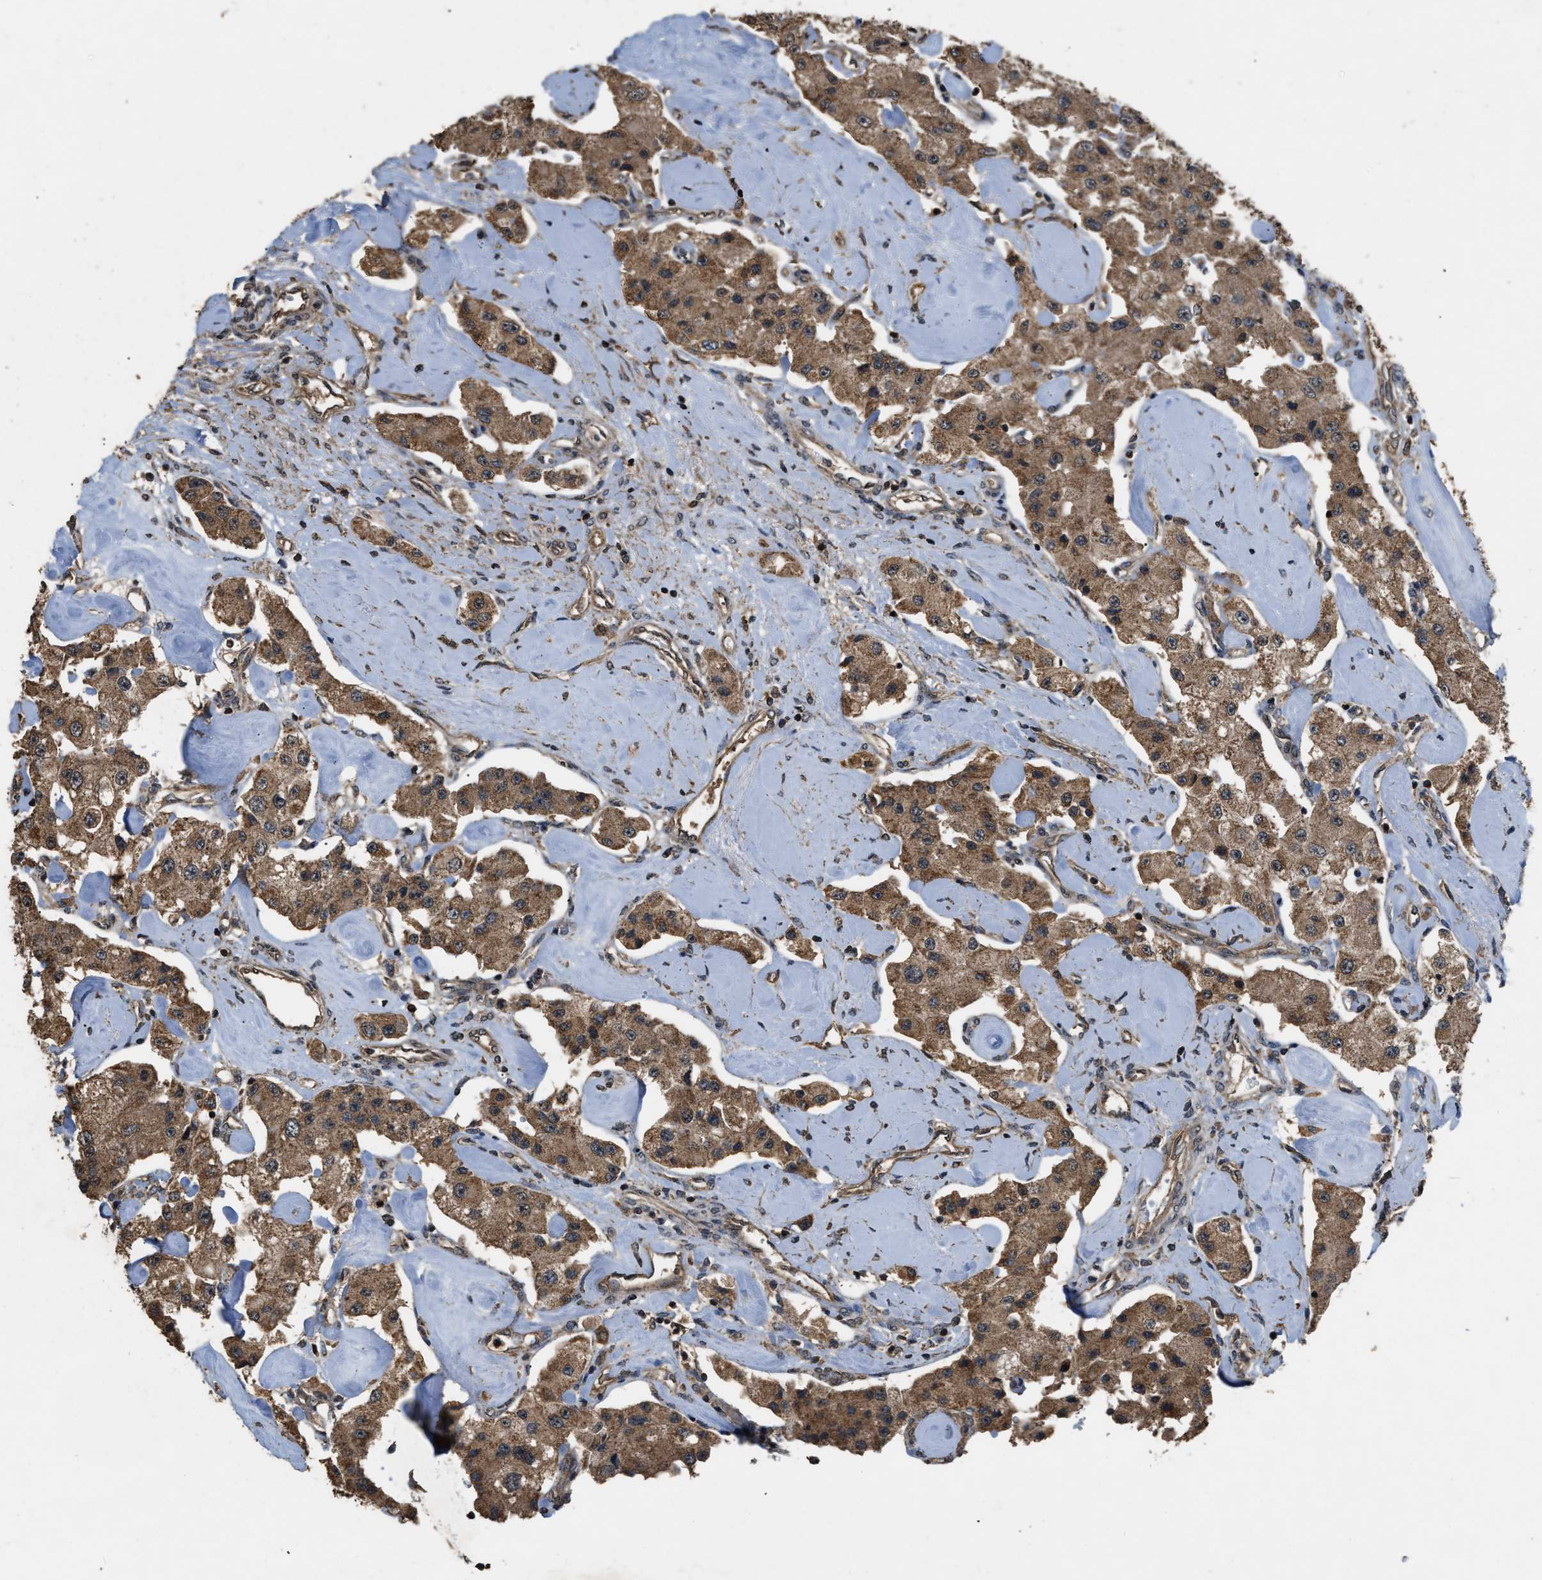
{"staining": {"intensity": "moderate", "quantity": ">75%", "location": "cytoplasmic/membranous"}, "tissue": "carcinoid", "cell_type": "Tumor cells", "image_type": "cancer", "snomed": [{"axis": "morphology", "description": "Carcinoid, malignant, NOS"}, {"axis": "topography", "description": "Pancreas"}], "caption": "Carcinoid tissue exhibits moderate cytoplasmic/membranous expression in approximately >75% of tumor cells, visualized by immunohistochemistry. Nuclei are stained in blue.", "gene": "DENND6B", "patient": {"sex": "male", "age": 41}}